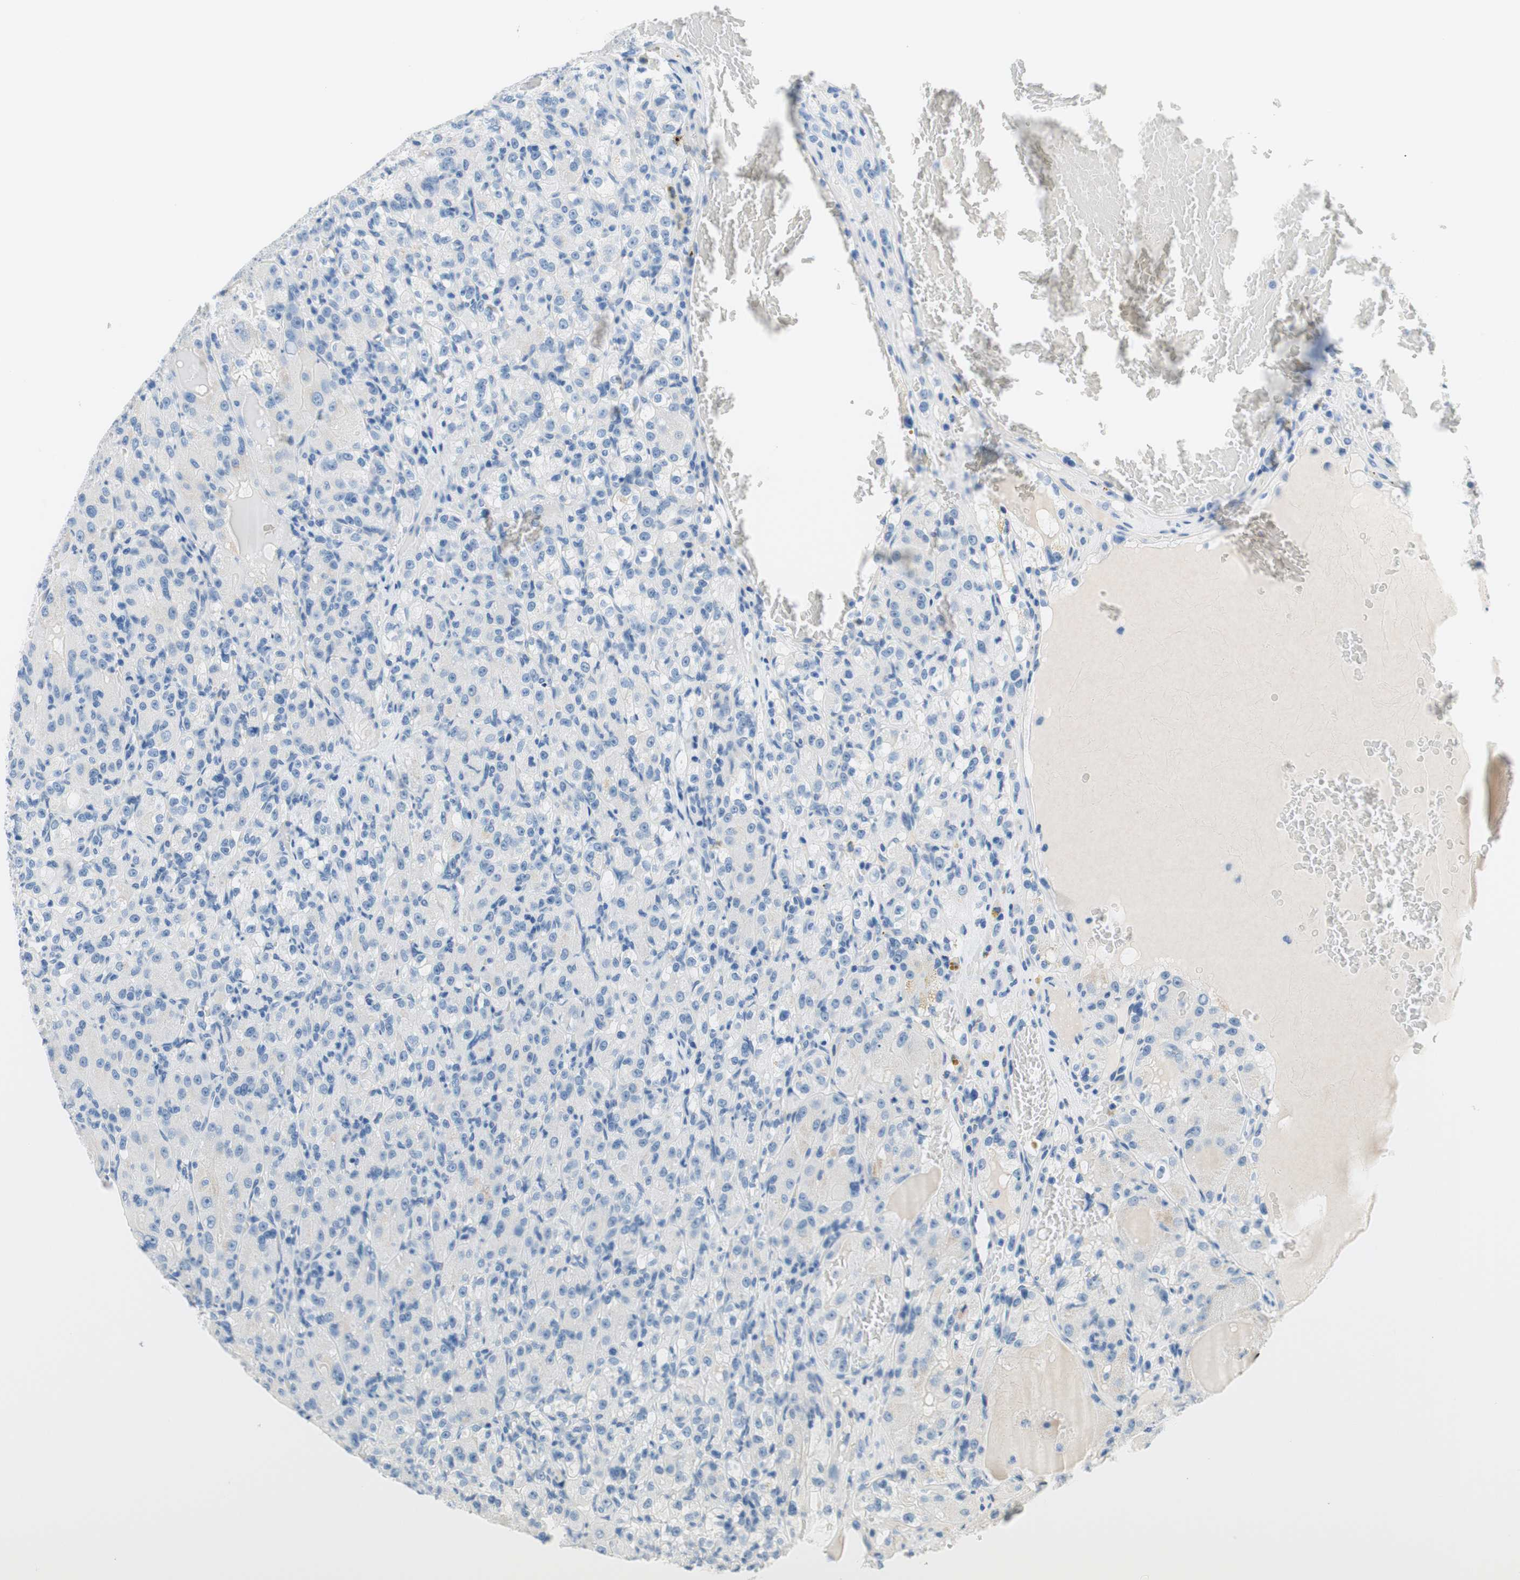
{"staining": {"intensity": "negative", "quantity": "none", "location": "none"}, "tissue": "renal cancer", "cell_type": "Tumor cells", "image_type": "cancer", "snomed": [{"axis": "morphology", "description": "Adenocarcinoma, NOS"}, {"axis": "topography", "description": "Kidney"}], "caption": "The immunohistochemistry histopathology image has no significant expression in tumor cells of renal adenocarcinoma tissue.", "gene": "PASD1", "patient": {"sex": "male", "age": 61}}